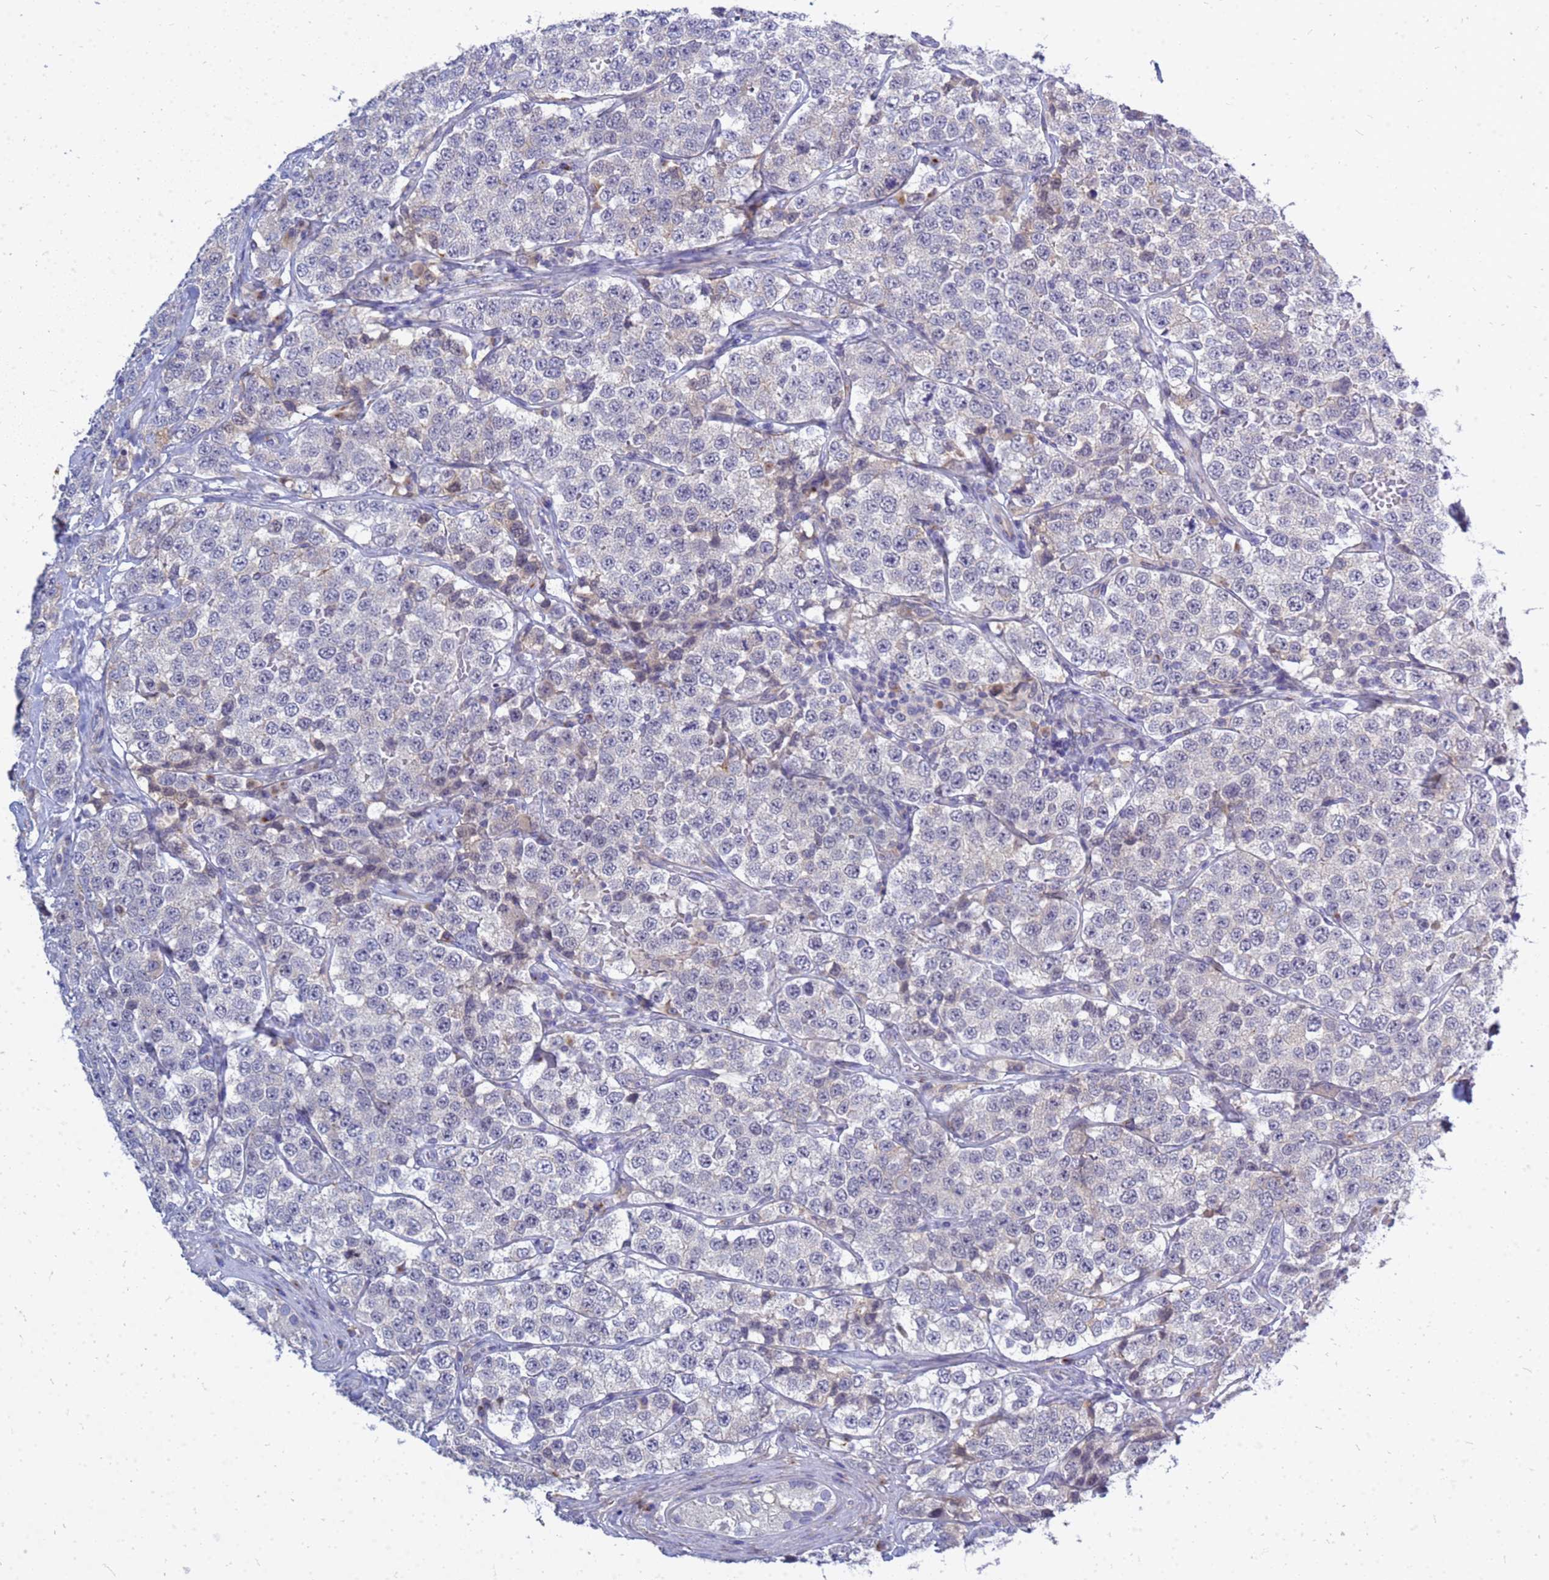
{"staining": {"intensity": "negative", "quantity": "none", "location": "none"}, "tissue": "testis cancer", "cell_type": "Tumor cells", "image_type": "cancer", "snomed": [{"axis": "morphology", "description": "Seminoma, NOS"}, {"axis": "topography", "description": "Testis"}], "caption": "Tumor cells show no significant protein expression in testis cancer (seminoma). The staining was performed using DAB to visualize the protein expression in brown, while the nuclei were stained in blue with hematoxylin (Magnification: 20x).", "gene": "SRGAP3", "patient": {"sex": "male", "age": 34}}